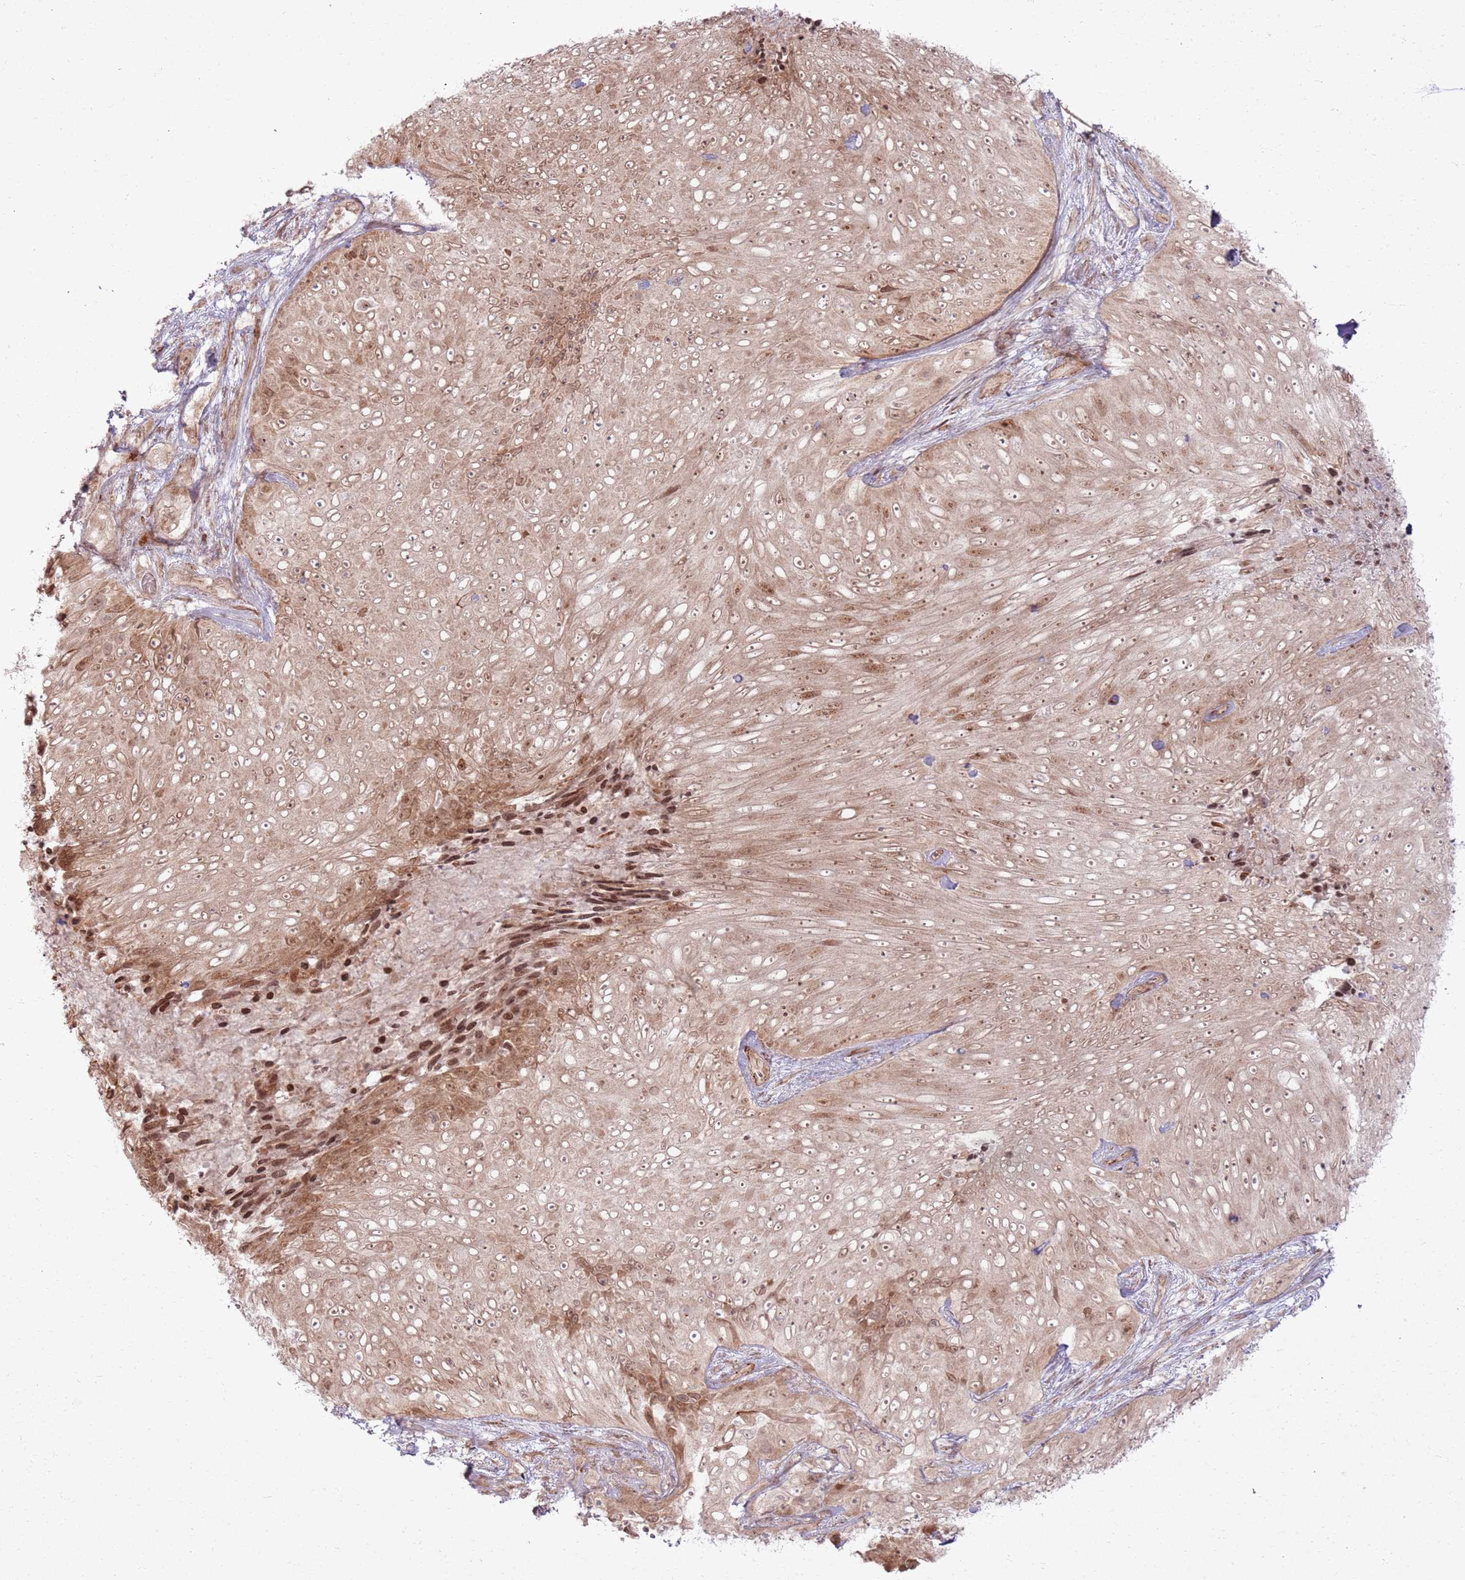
{"staining": {"intensity": "moderate", "quantity": ">75%", "location": "cytoplasmic/membranous,nuclear"}, "tissue": "skin cancer", "cell_type": "Tumor cells", "image_type": "cancer", "snomed": [{"axis": "morphology", "description": "Squamous cell carcinoma, NOS"}, {"axis": "topography", "description": "Skin"}], "caption": "Immunohistochemical staining of human skin squamous cell carcinoma exhibits medium levels of moderate cytoplasmic/membranous and nuclear protein positivity in about >75% of tumor cells.", "gene": "KLHL36", "patient": {"sex": "female", "age": 87}}